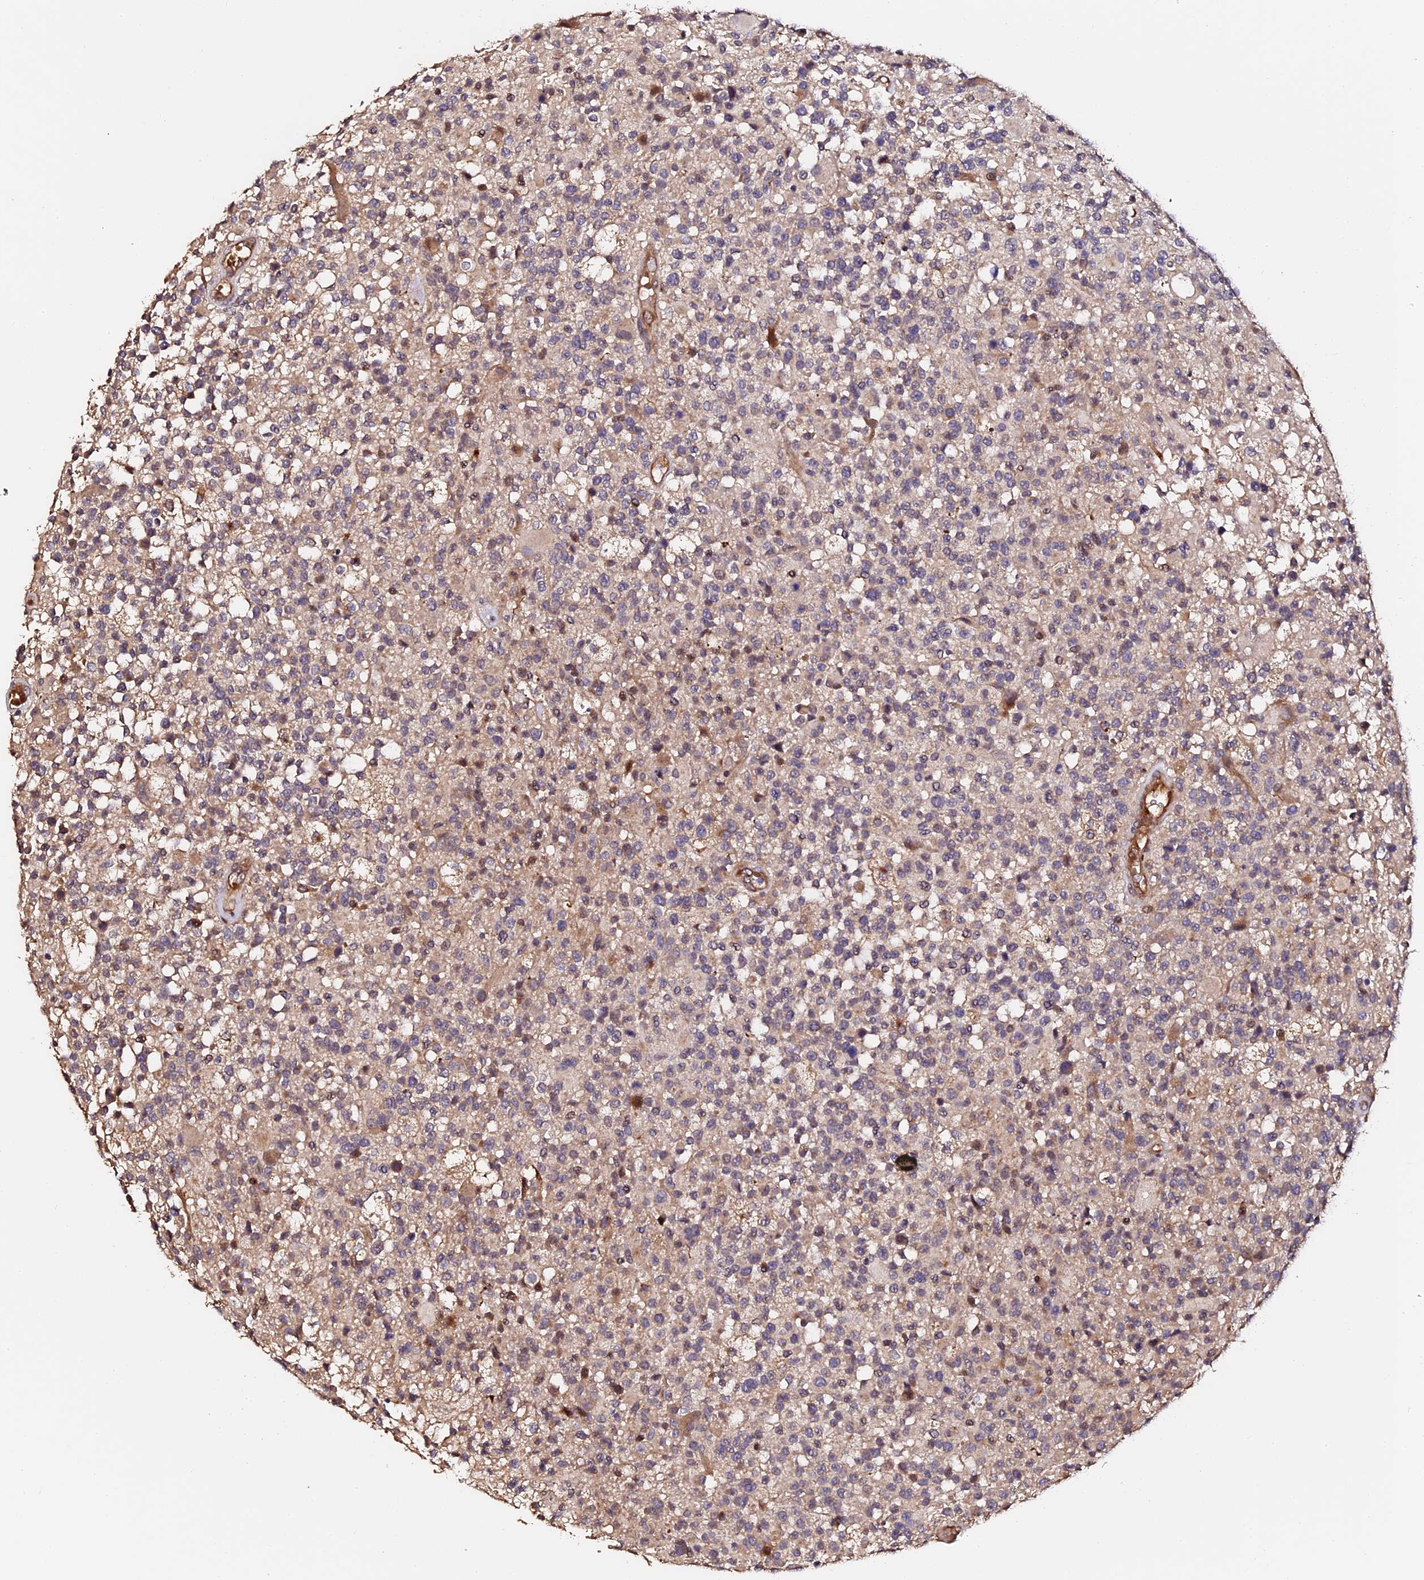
{"staining": {"intensity": "weak", "quantity": "25%-75%", "location": "cytoplasmic/membranous"}, "tissue": "glioma", "cell_type": "Tumor cells", "image_type": "cancer", "snomed": [{"axis": "morphology", "description": "Glioma, malignant, High grade"}, {"axis": "morphology", "description": "Glioblastoma, NOS"}, {"axis": "topography", "description": "Brain"}], "caption": "Approximately 25%-75% of tumor cells in malignant high-grade glioma exhibit weak cytoplasmic/membranous protein positivity as visualized by brown immunohistochemical staining.", "gene": "TDO2", "patient": {"sex": "male", "age": 60}}